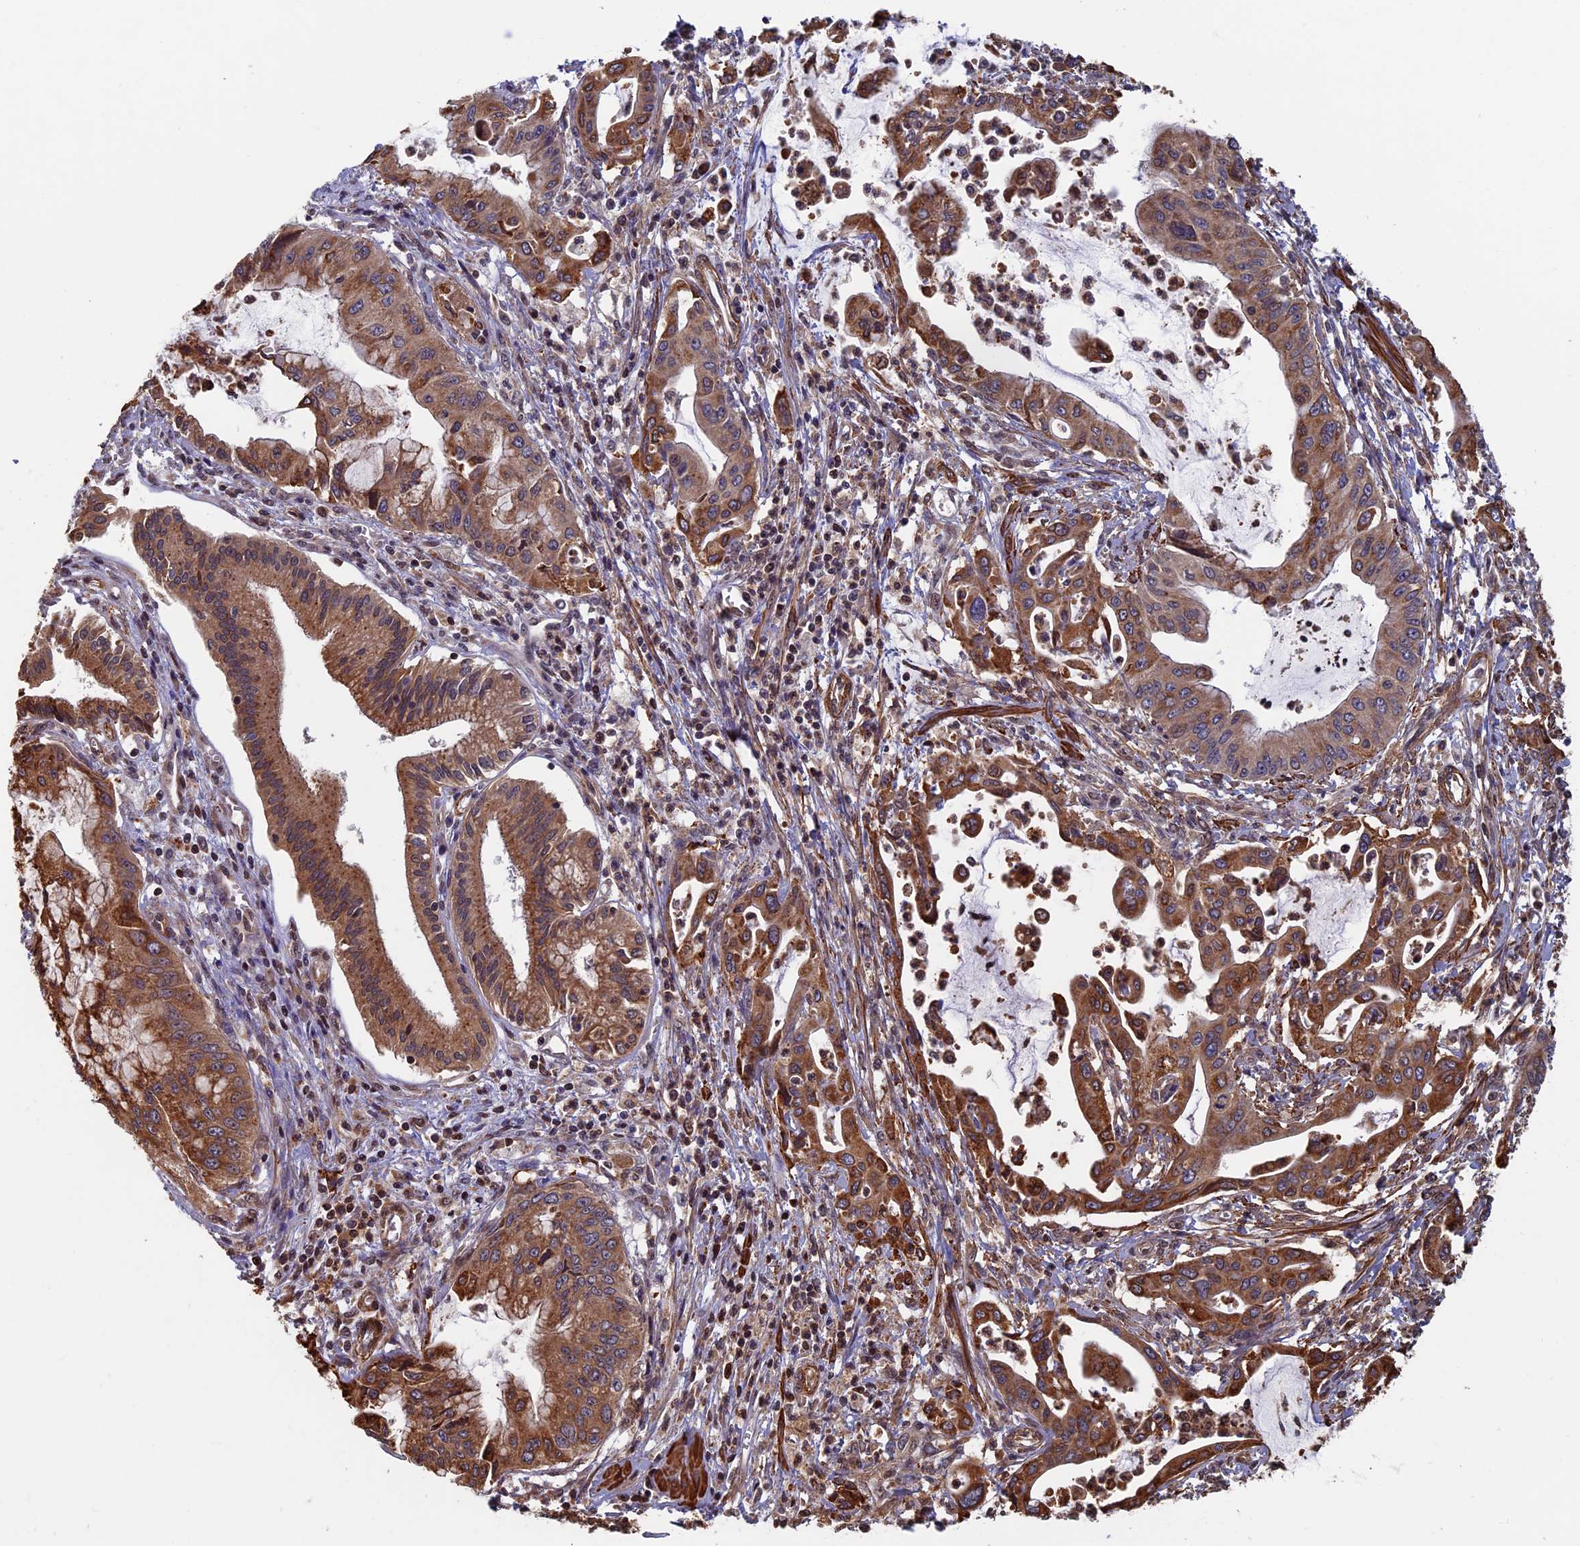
{"staining": {"intensity": "moderate", "quantity": ">75%", "location": "cytoplasmic/membranous"}, "tissue": "pancreatic cancer", "cell_type": "Tumor cells", "image_type": "cancer", "snomed": [{"axis": "morphology", "description": "Adenocarcinoma, NOS"}, {"axis": "topography", "description": "Pancreas"}], "caption": "Pancreatic cancer (adenocarcinoma) stained with a brown dye exhibits moderate cytoplasmic/membranous positive expression in approximately >75% of tumor cells.", "gene": "CTDP1", "patient": {"sex": "male", "age": 46}}